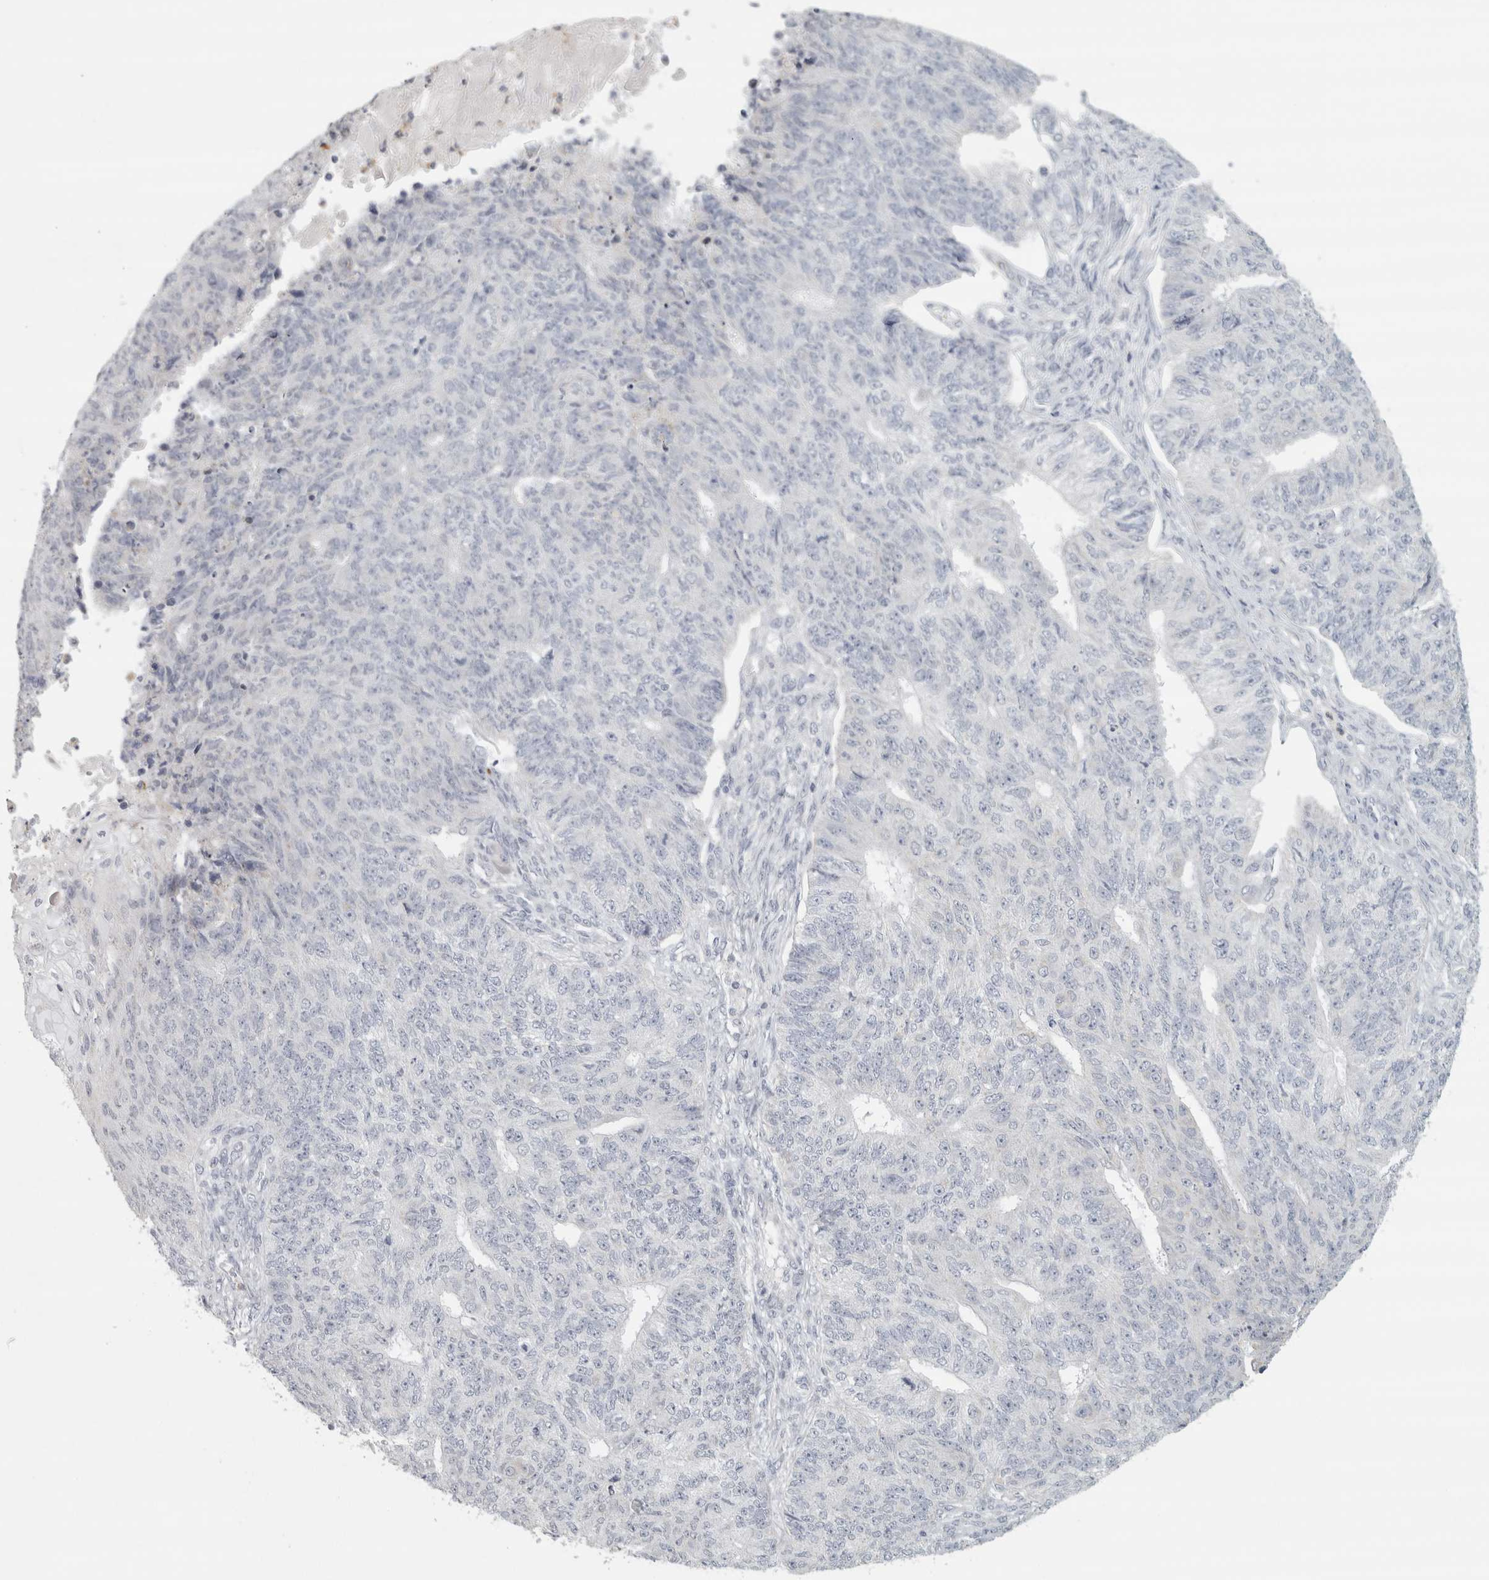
{"staining": {"intensity": "negative", "quantity": "none", "location": "none"}, "tissue": "endometrial cancer", "cell_type": "Tumor cells", "image_type": "cancer", "snomed": [{"axis": "morphology", "description": "Adenocarcinoma, NOS"}, {"axis": "topography", "description": "Endometrium"}], "caption": "Immunohistochemical staining of endometrial cancer (adenocarcinoma) reveals no significant expression in tumor cells.", "gene": "PTPRN2", "patient": {"sex": "female", "age": 32}}